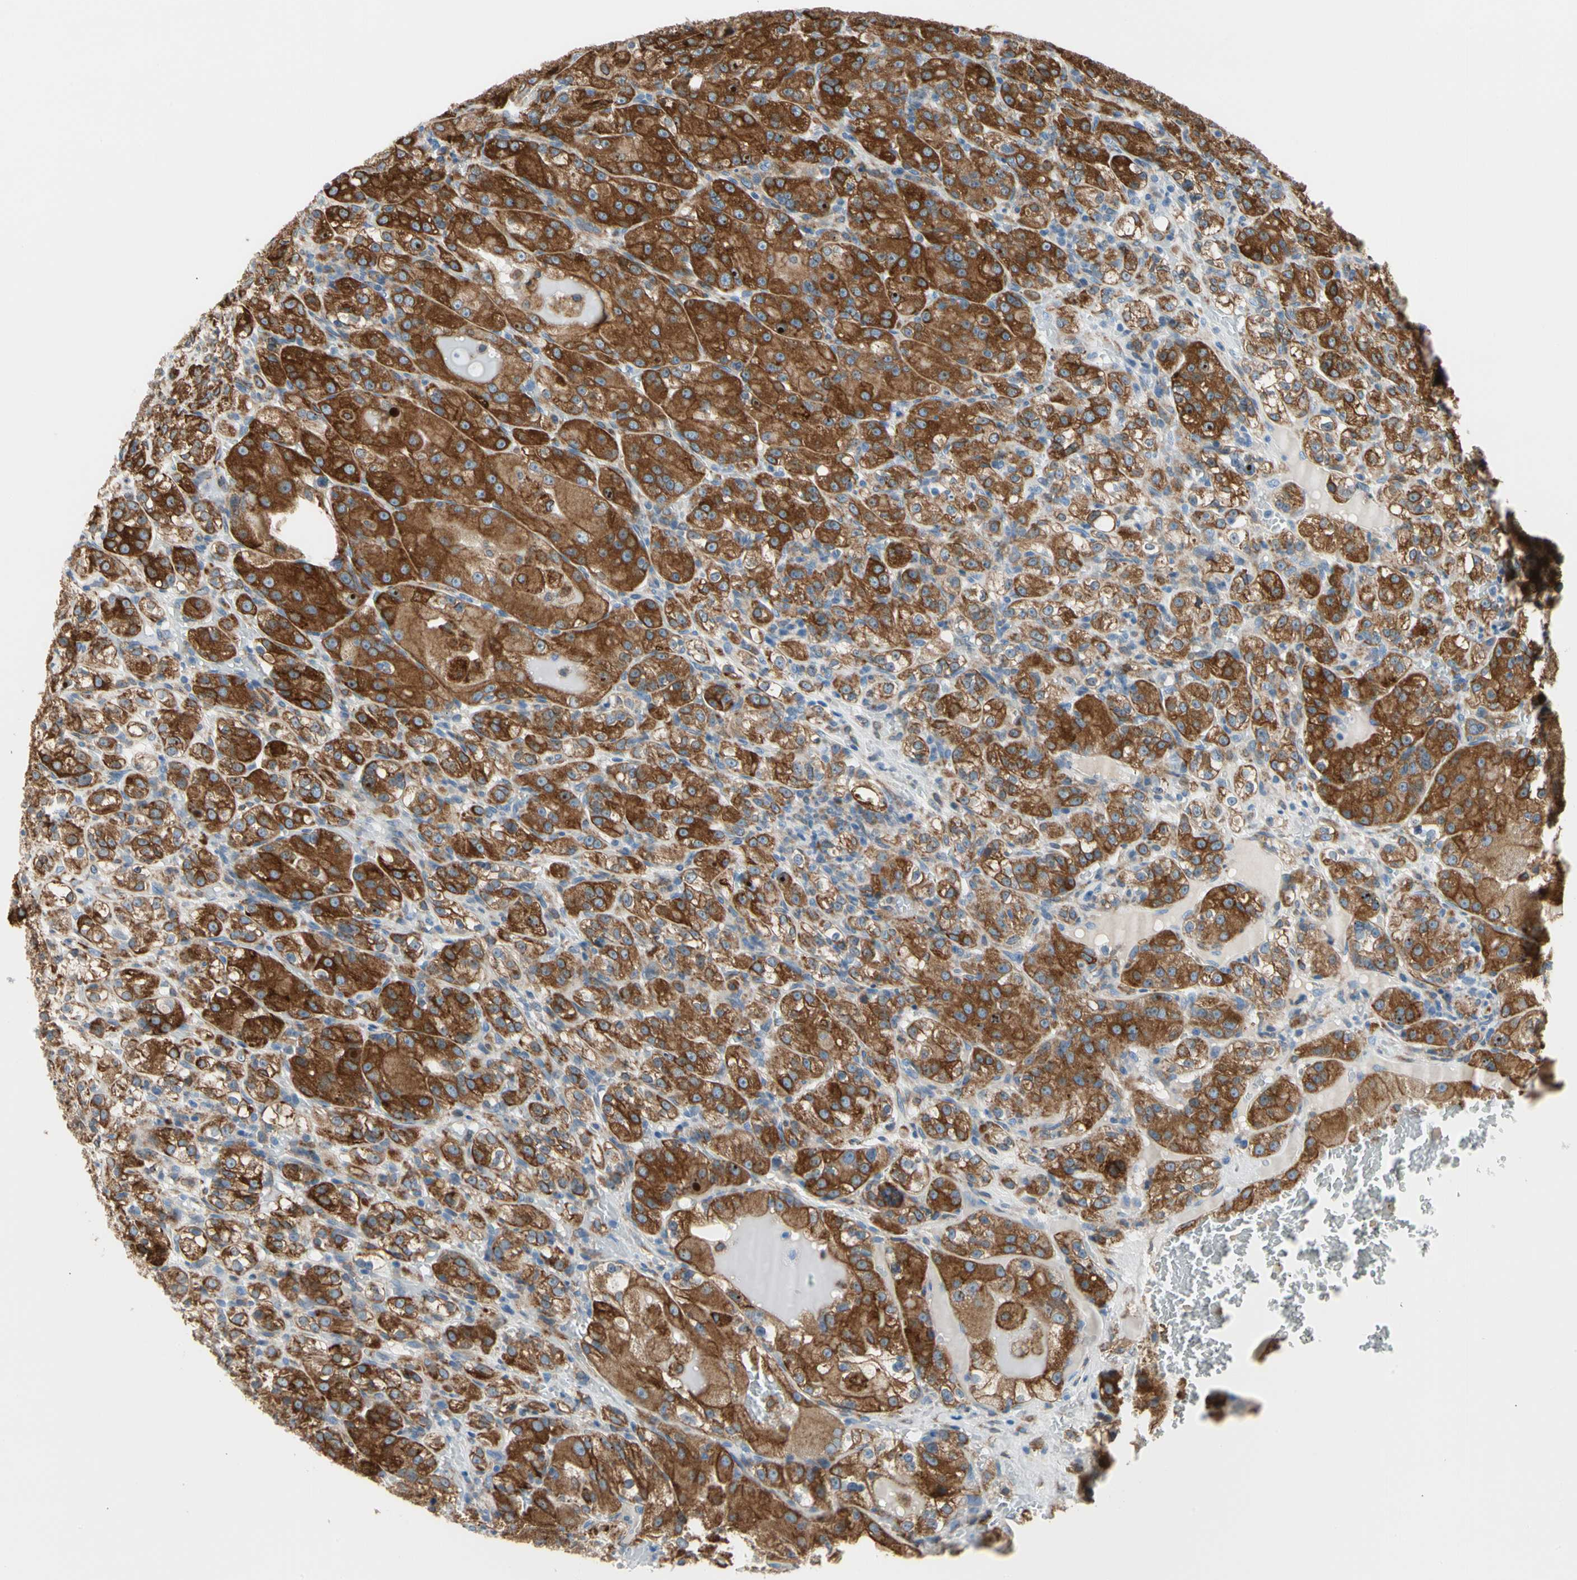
{"staining": {"intensity": "strong", "quantity": "25%-75%", "location": "cytoplasmic/membranous"}, "tissue": "renal cancer", "cell_type": "Tumor cells", "image_type": "cancer", "snomed": [{"axis": "morphology", "description": "Normal tissue, NOS"}, {"axis": "morphology", "description": "Adenocarcinoma, NOS"}, {"axis": "topography", "description": "Kidney"}], "caption": "IHC image of neoplastic tissue: adenocarcinoma (renal) stained using immunohistochemistry (IHC) displays high levels of strong protein expression localized specifically in the cytoplasmic/membranous of tumor cells, appearing as a cytoplasmic/membranous brown color.", "gene": "LRPAP1", "patient": {"sex": "male", "age": 61}}